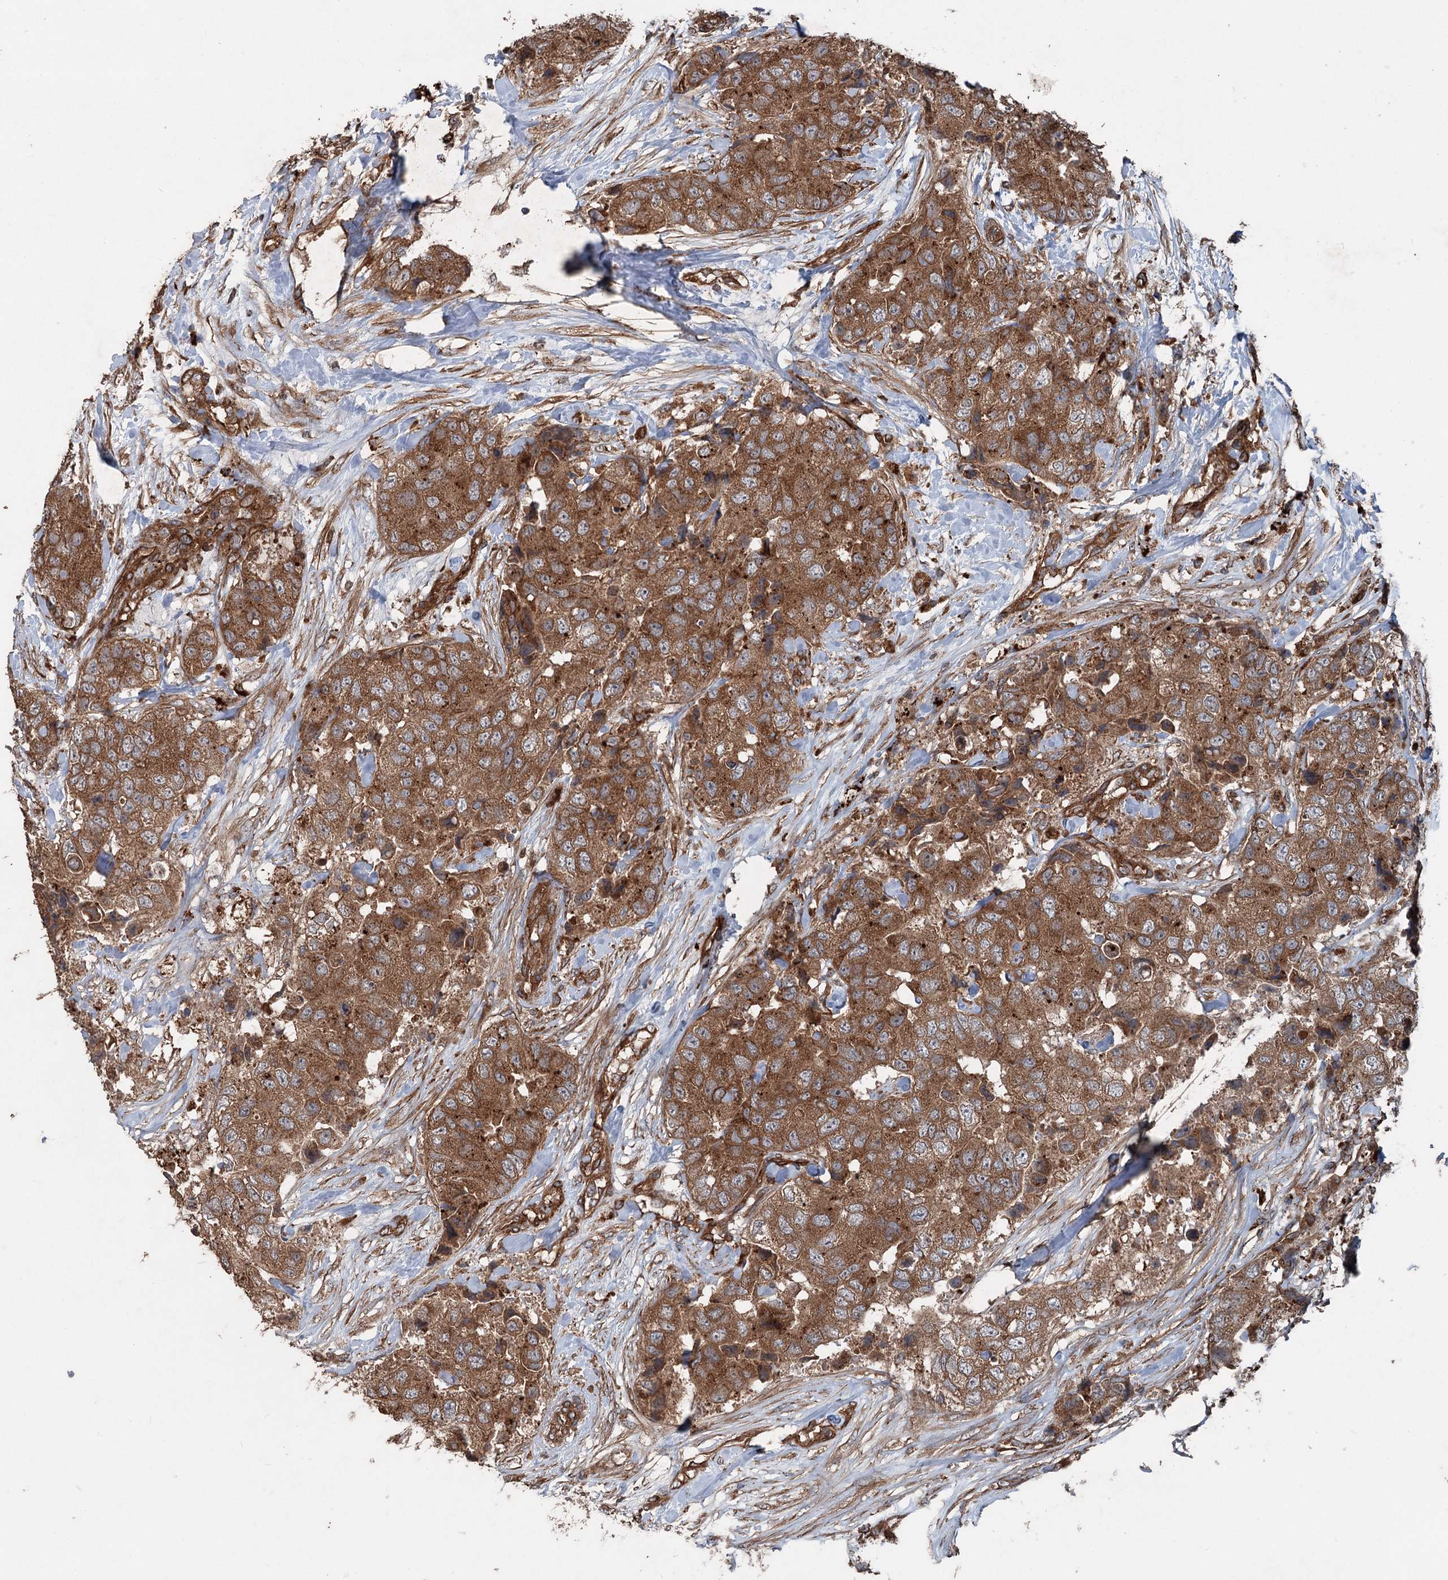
{"staining": {"intensity": "moderate", "quantity": ">75%", "location": "cytoplasmic/membranous"}, "tissue": "breast cancer", "cell_type": "Tumor cells", "image_type": "cancer", "snomed": [{"axis": "morphology", "description": "Duct carcinoma"}, {"axis": "topography", "description": "Breast"}], "caption": "The immunohistochemical stain labels moderate cytoplasmic/membranous positivity in tumor cells of breast cancer (invasive ductal carcinoma) tissue.", "gene": "RNF214", "patient": {"sex": "female", "age": 62}}